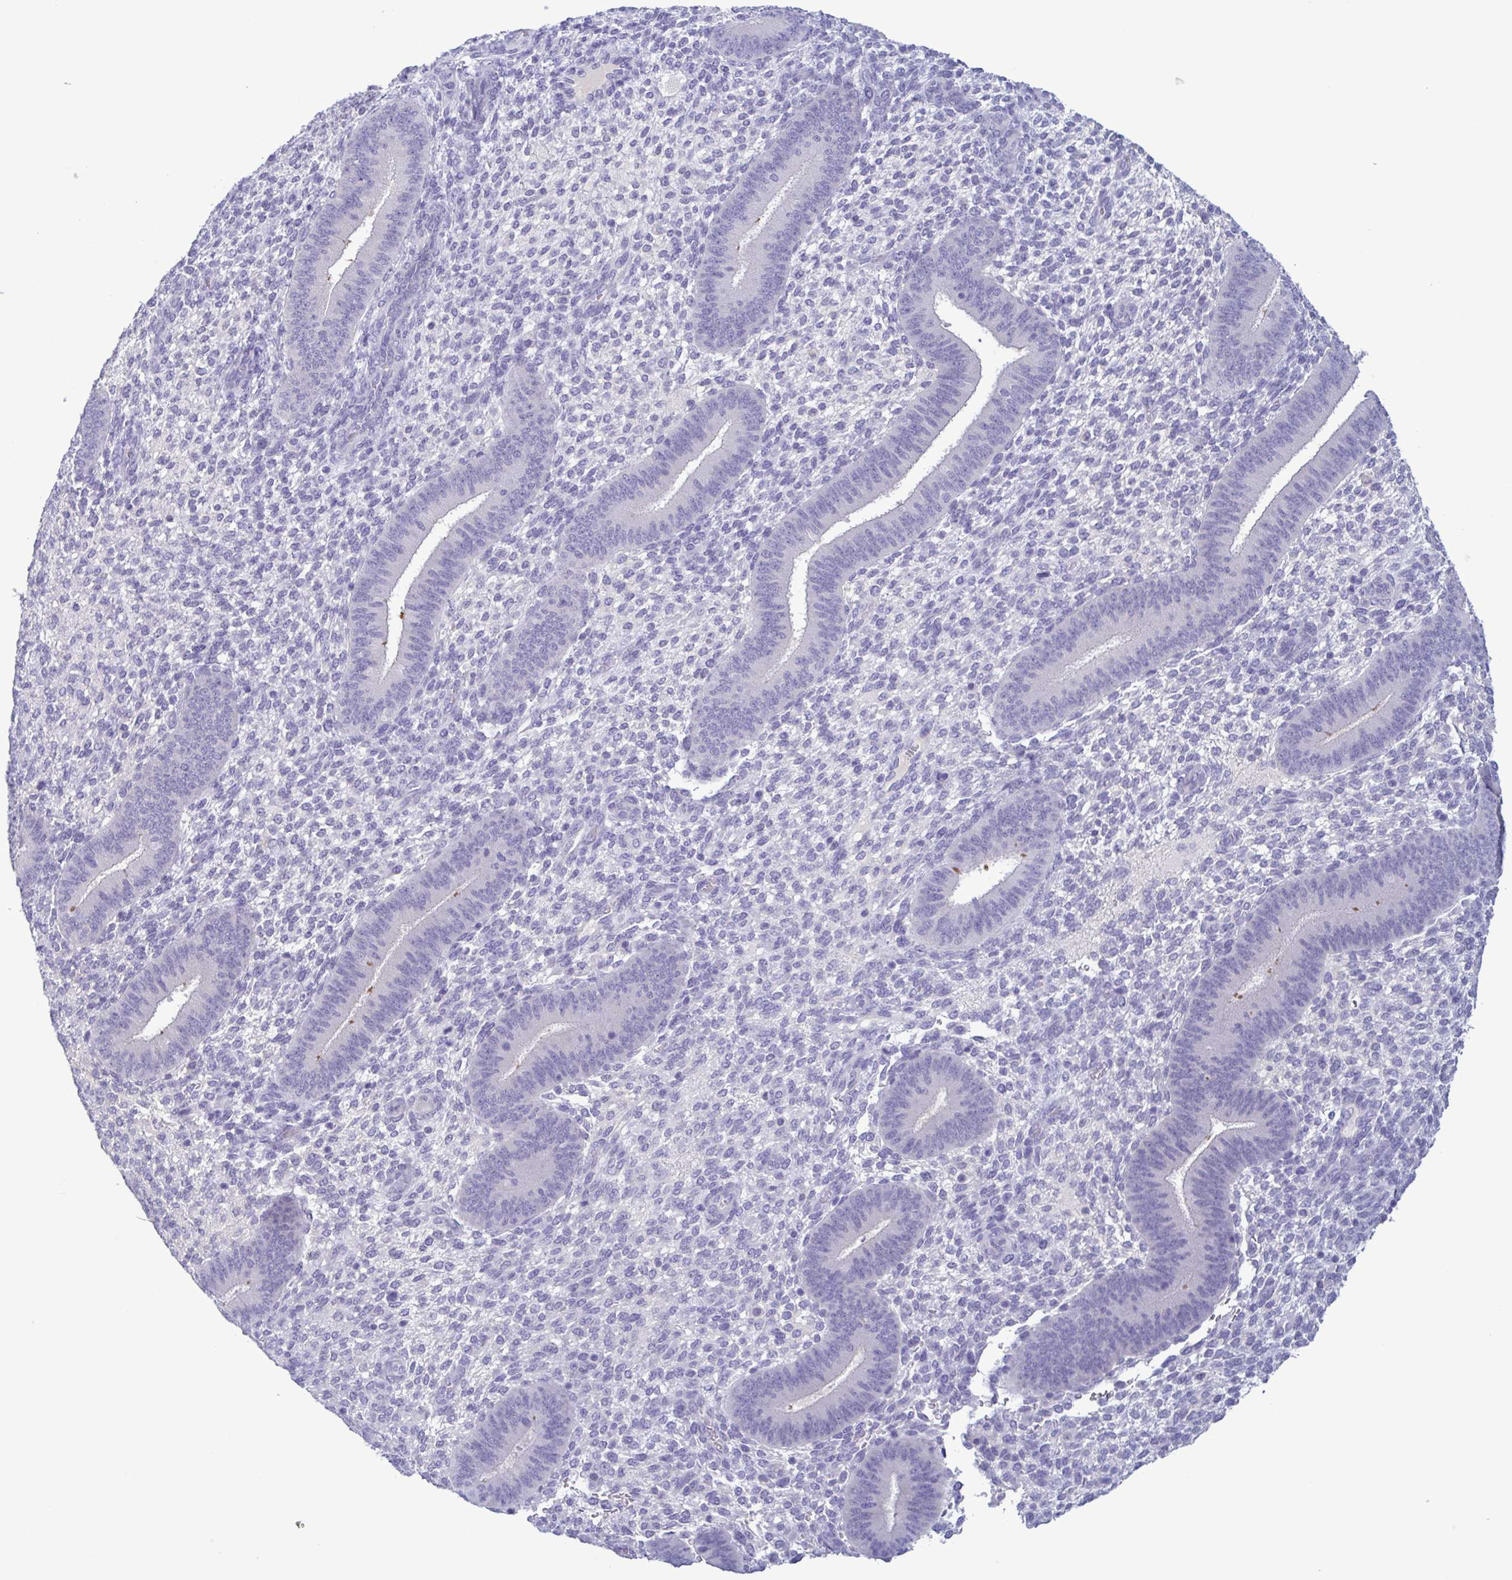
{"staining": {"intensity": "negative", "quantity": "none", "location": "none"}, "tissue": "endometrium", "cell_type": "Cells in endometrial stroma", "image_type": "normal", "snomed": [{"axis": "morphology", "description": "Normal tissue, NOS"}, {"axis": "topography", "description": "Endometrium"}], "caption": "Photomicrograph shows no protein positivity in cells in endometrial stroma of normal endometrium. (IHC, brightfield microscopy, high magnification).", "gene": "INAFM1", "patient": {"sex": "female", "age": 39}}